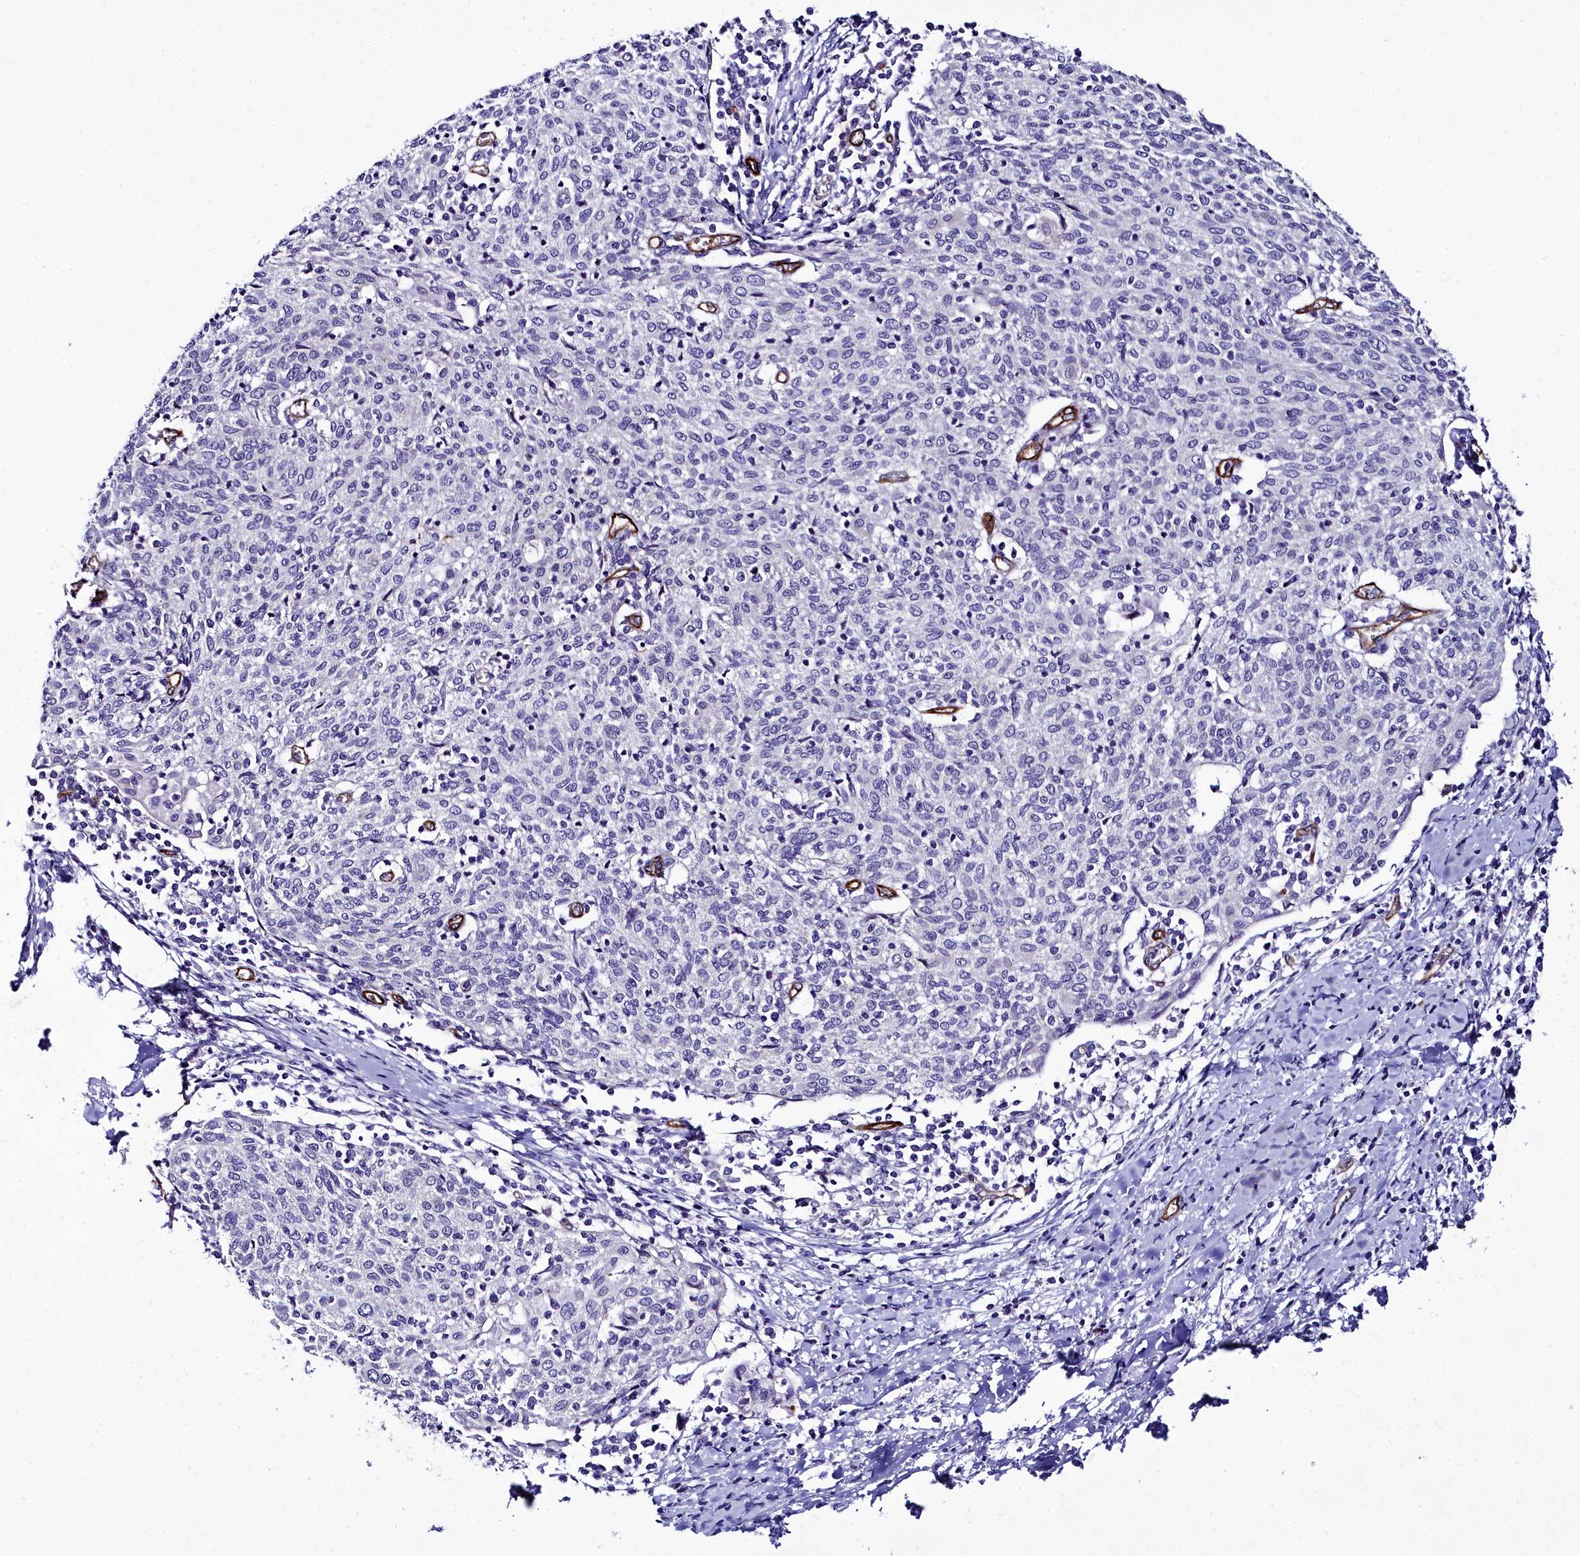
{"staining": {"intensity": "negative", "quantity": "none", "location": "none"}, "tissue": "cervical cancer", "cell_type": "Tumor cells", "image_type": "cancer", "snomed": [{"axis": "morphology", "description": "Squamous cell carcinoma, NOS"}, {"axis": "topography", "description": "Cervix"}], "caption": "Histopathology image shows no significant protein positivity in tumor cells of squamous cell carcinoma (cervical). (DAB (3,3'-diaminobenzidine) immunohistochemistry with hematoxylin counter stain).", "gene": "CYP4F11", "patient": {"sex": "female", "age": 52}}